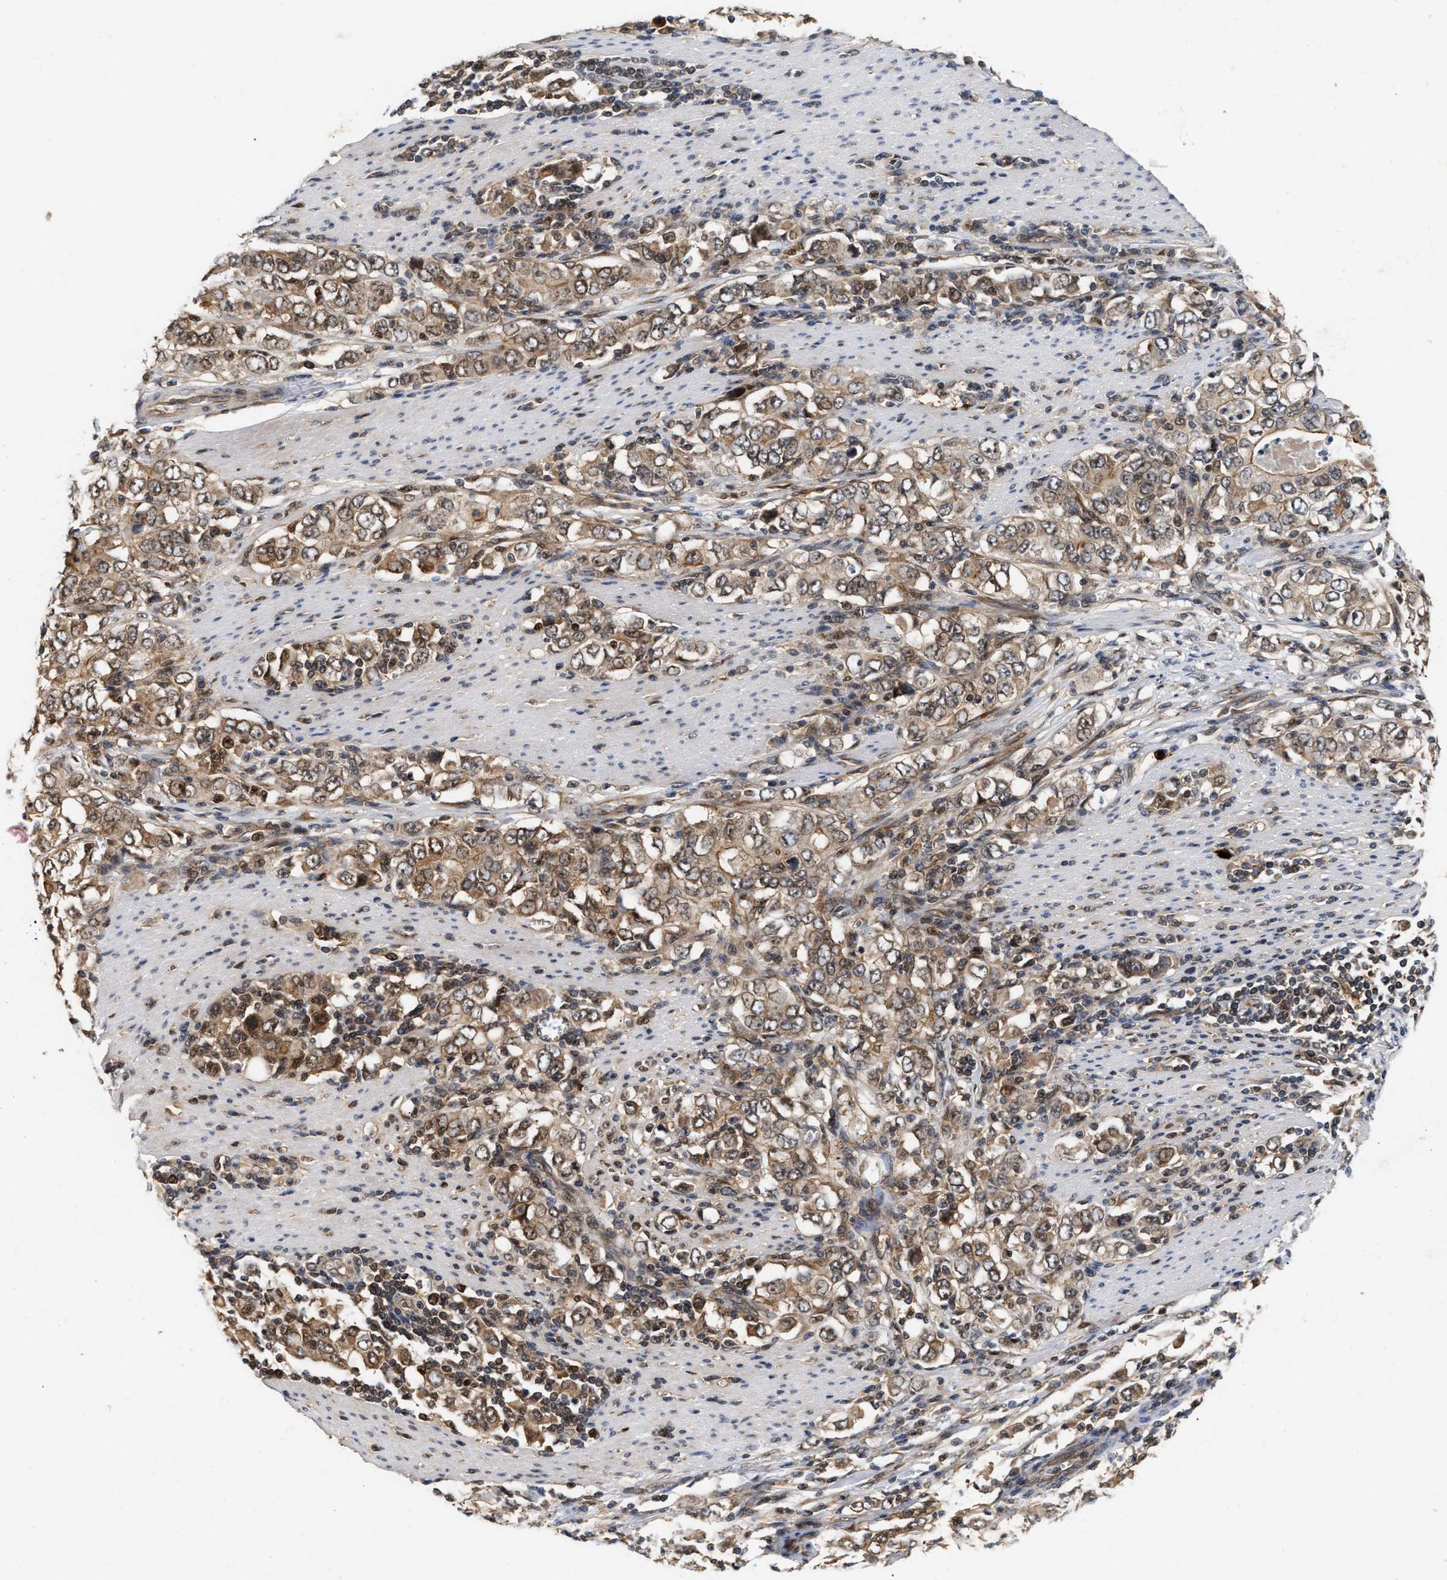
{"staining": {"intensity": "weak", "quantity": ">75%", "location": "cytoplasmic/membranous"}, "tissue": "stomach cancer", "cell_type": "Tumor cells", "image_type": "cancer", "snomed": [{"axis": "morphology", "description": "Adenocarcinoma, NOS"}, {"axis": "topography", "description": "Stomach, lower"}], "caption": "IHC micrograph of adenocarcinoma (stomach) stained for a protein (brown), which reveals low levels of weak cytoplasmic/membranous staining in about >75% of tumor cells.", "gene": "ABHD5", "patient": {"sex": "female", "age": 72}}